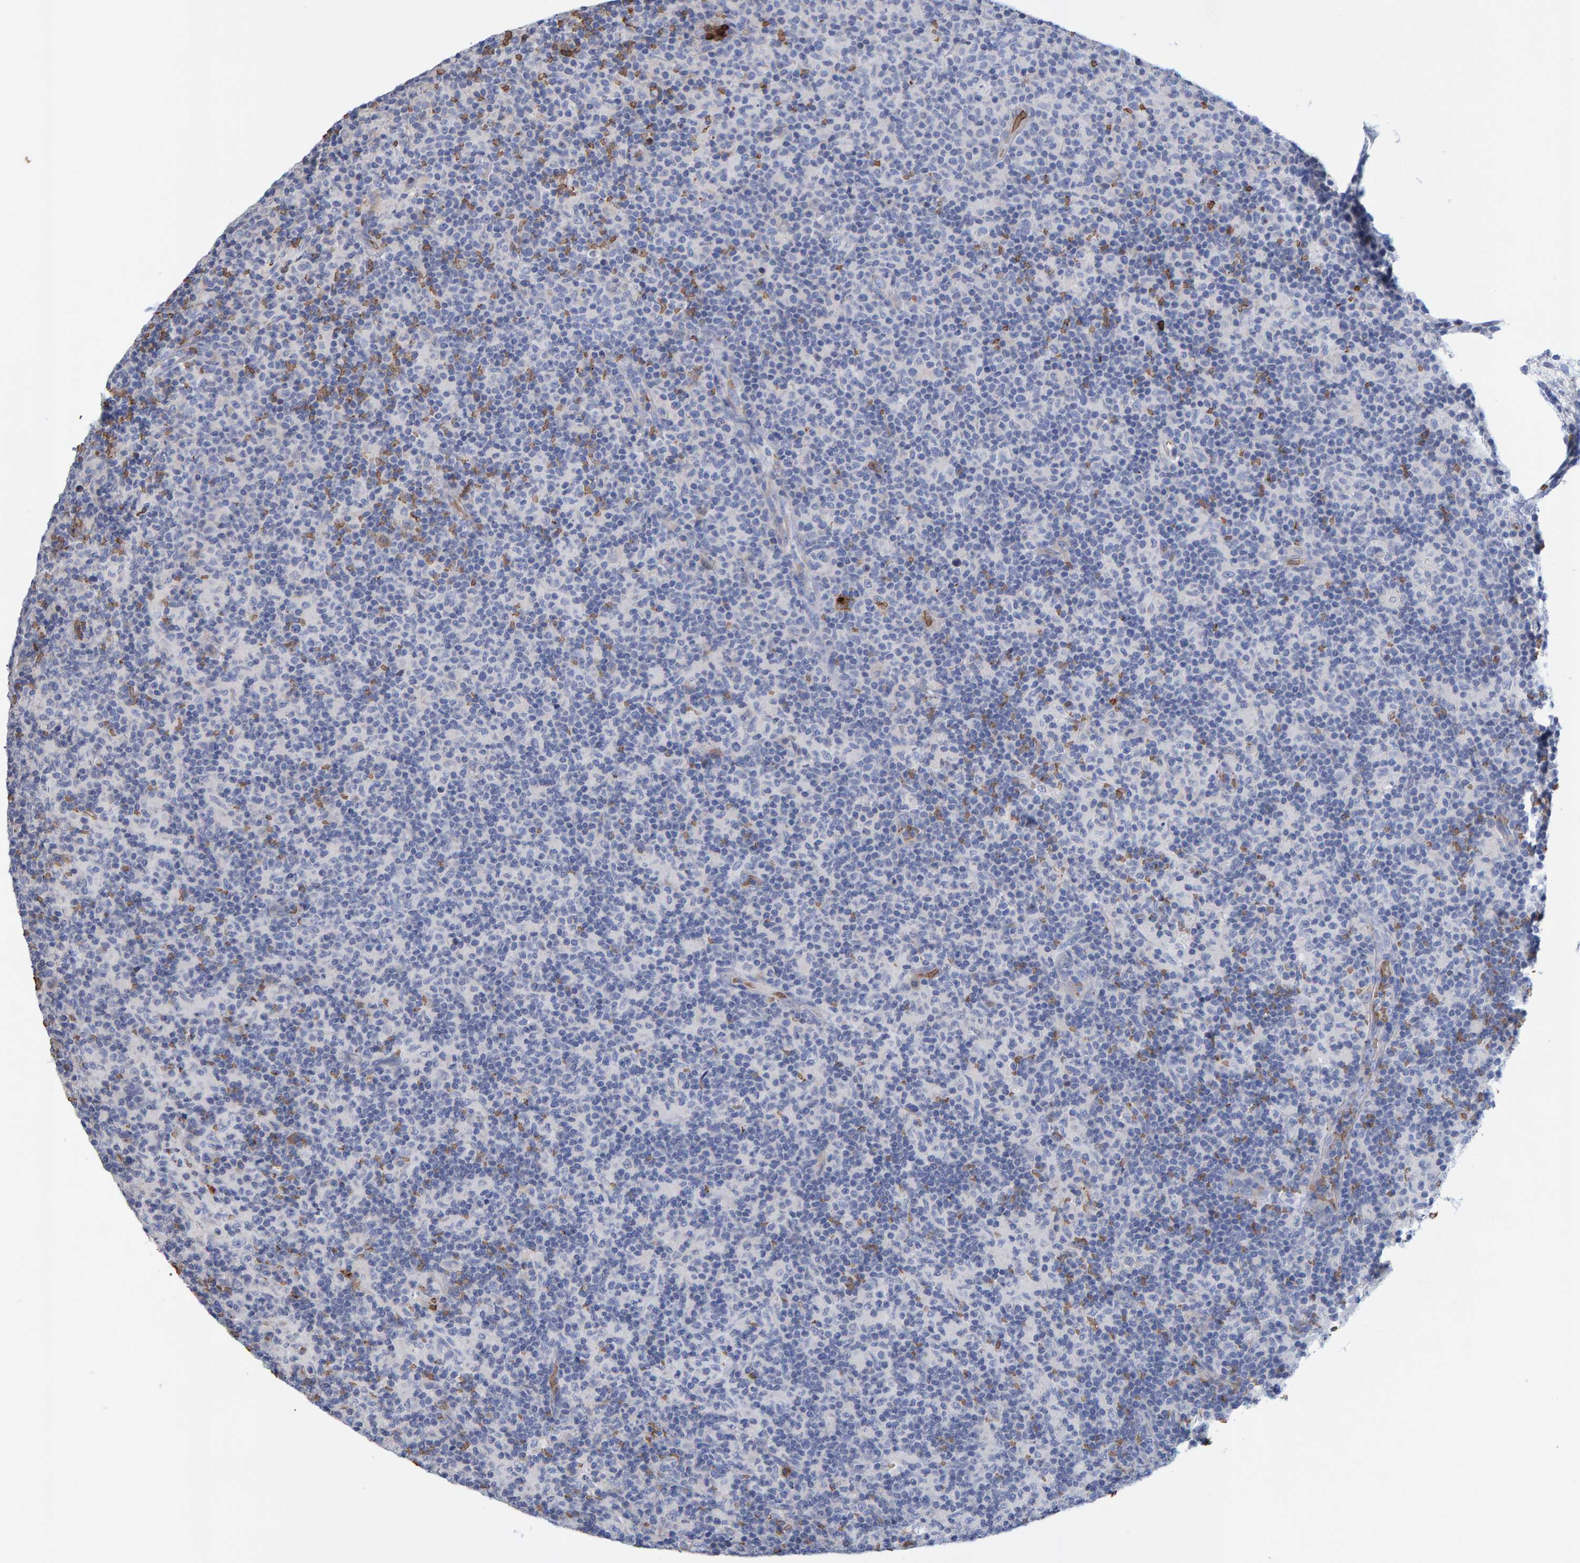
{"staining": {"intensity": "negative", "quantity": "none", "location": "none"}, "tissue": "lymph node", "cell_type": "Germinal center cells", "image_type": "normal", "snomed": [{"axis": "morphology", "description": "Normal tissue, NOS"}, {"axis": "morphology", "description": "Inflammation, NOS"}, {"axis": "topography", "description": "Lymph node"}], "caption": "Protein analysis of normal lymph node demonstrates no significant expression in germinal center cells. (DAB immunohistochemistry with hematoxylin counter stain).", "gene": "VPS9D1", "patient": {"sex": "male", "age": 55}}